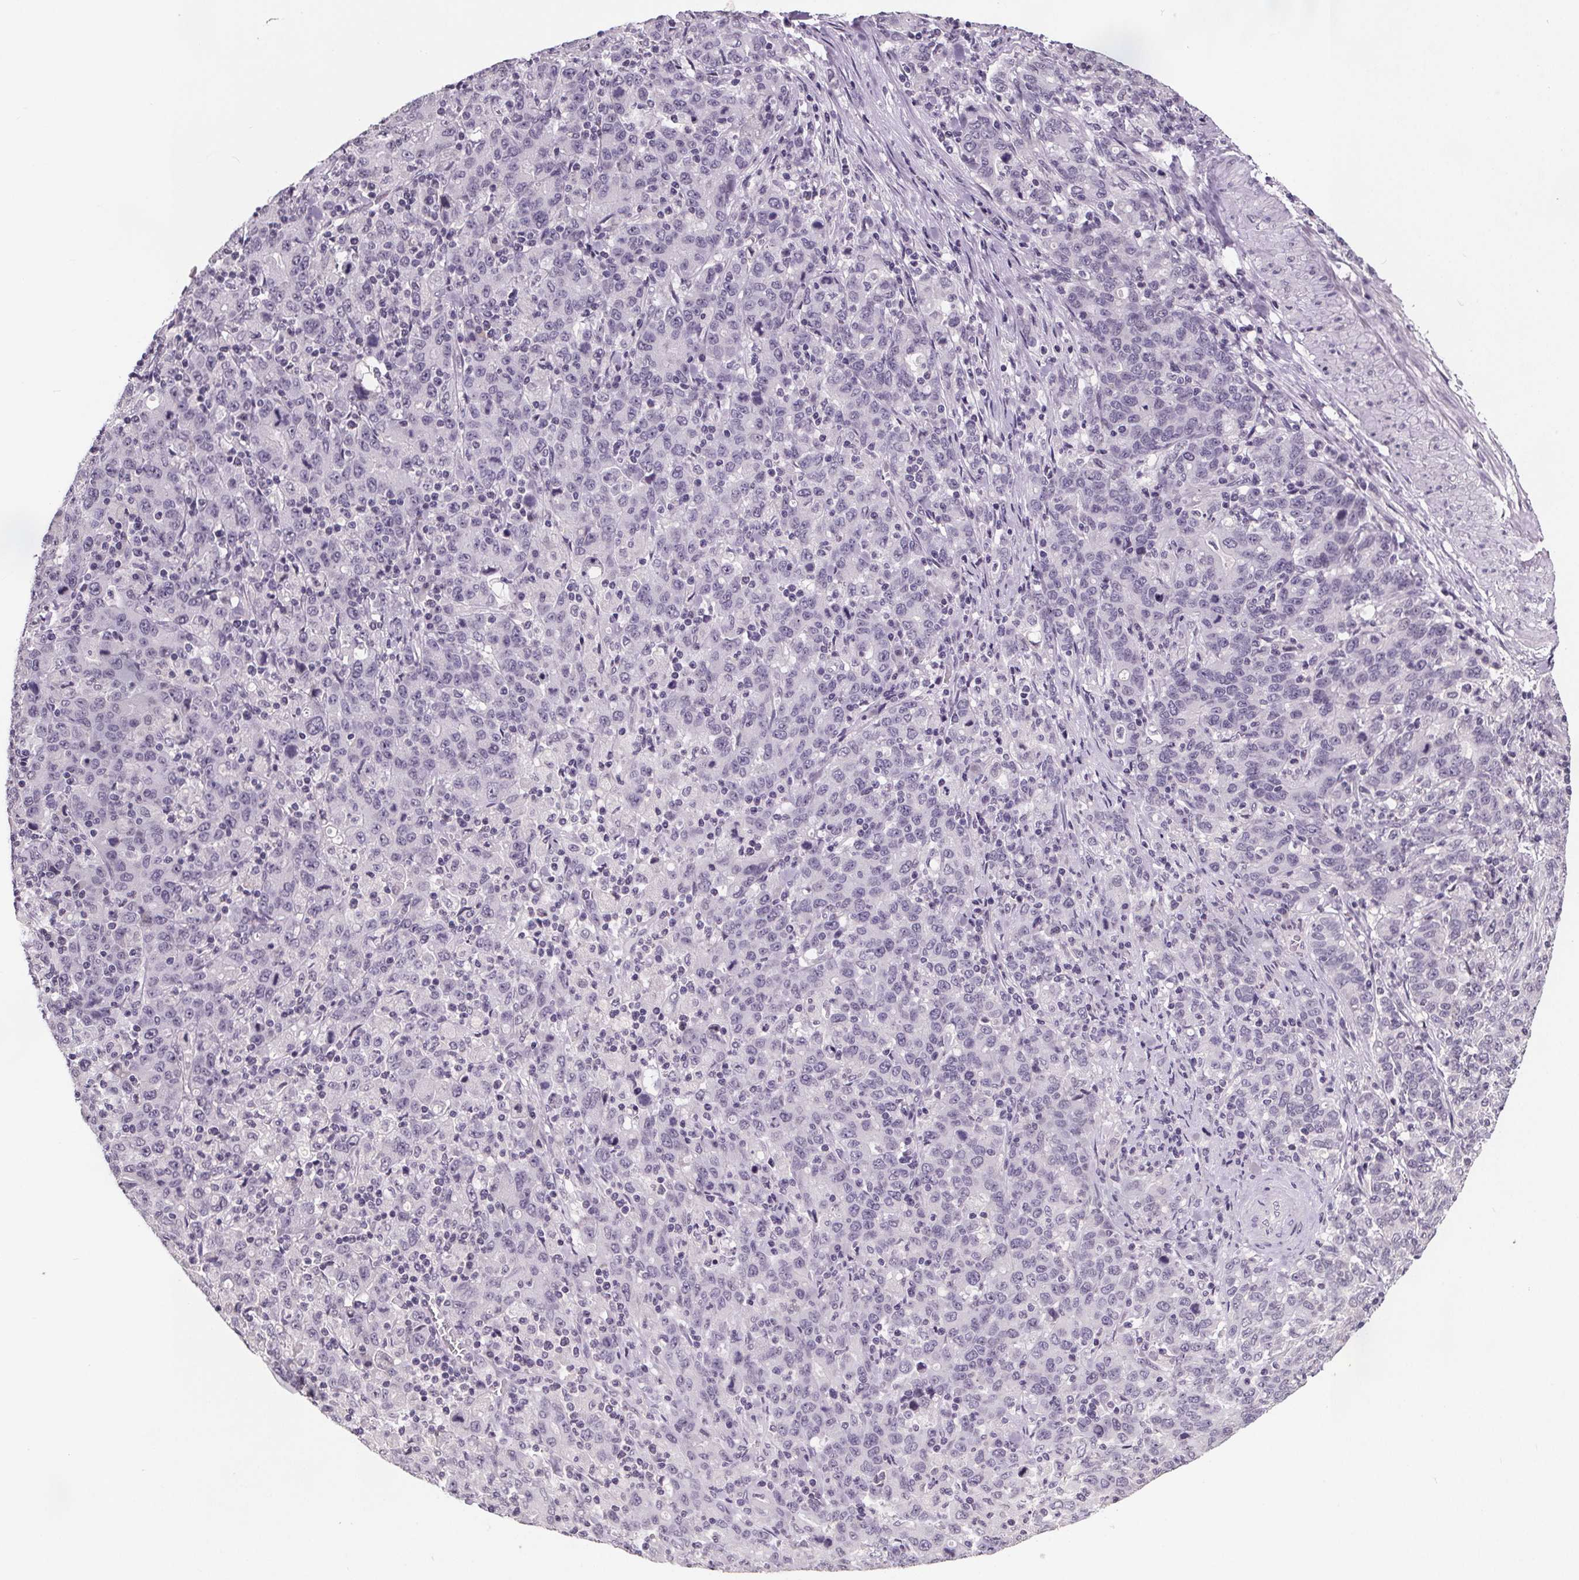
{"staining": {"intensity": "negative", "quantity": "none", "location": "none"}, "tissue": "stomach cancer", "cell_type": "Tumor cells", "image_type": "cancer", "snomed": [{"axis": "morphology", "description": "Adenocarcinoma, NOS"}, {"axis": "topography", "description": "Stomach, upper"}], "caption": "Immunohistochemistry image of human stomach cancer stained for a protein (brown), which demonstrates no expression in tumor cells.", "gene": "NKX6-1", "patient": {"sex": "male", "age": 69}}